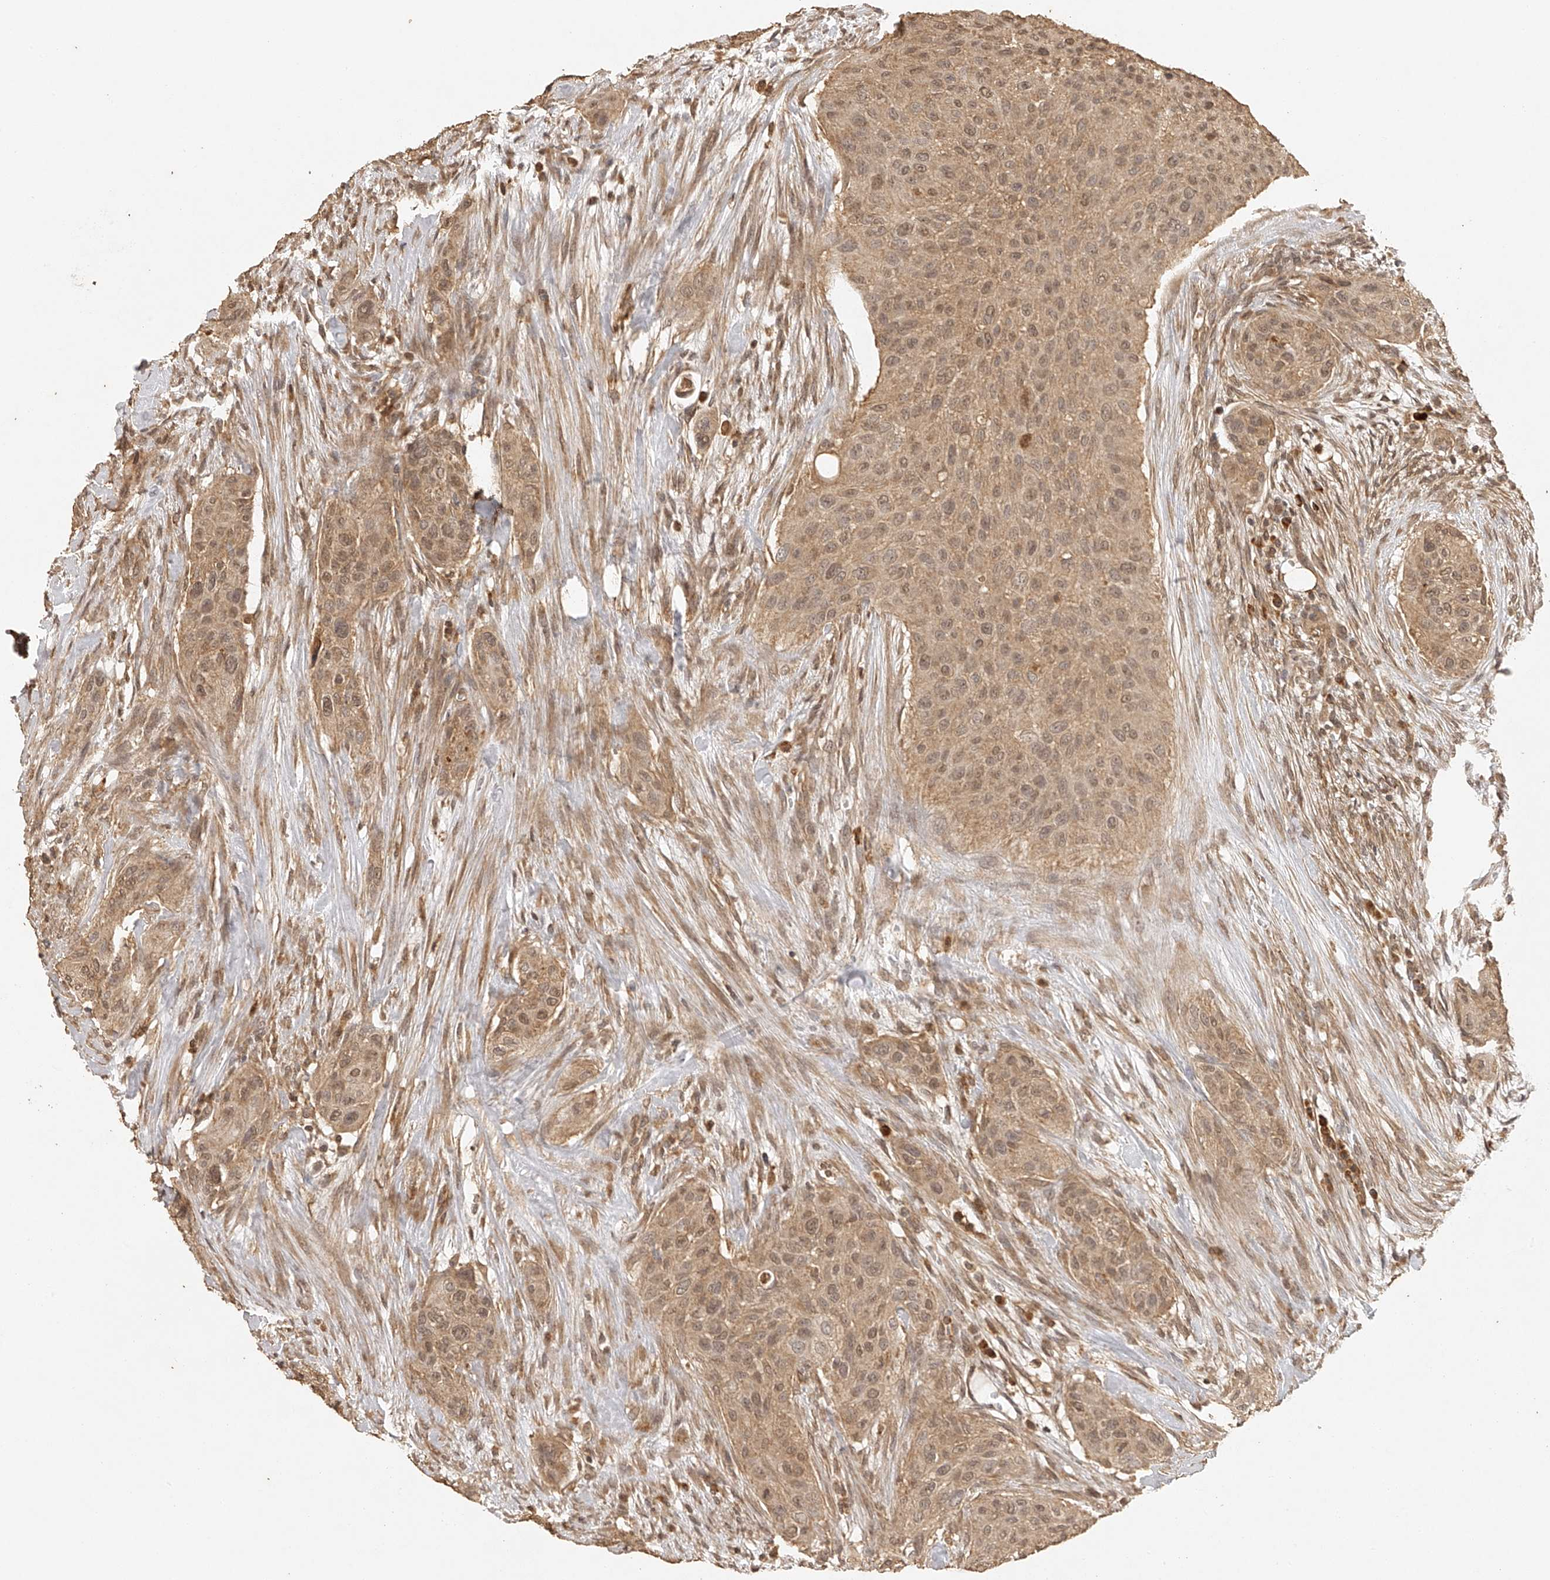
{"staining": {"intensity": "weak", "quantity": ">75%", "location": "cytoplasmic/membranous,nuclear"}, "tissue": "urothelial cancer", "cell_type": "Tumor cells", "image_type": "cancer", "snomed": [{"axis": "morphology", "description": "Urothelial carcinoma, High grade"}, {"axis": "topography", "description": "Urinary bladder"}], "caption": "A histopathology image of human urothelial carcinoma (high-grade) stained for a protein exhibits weak cytoplasmic/membranous and nuclear brown staining in tumor cells. Using DAB (brown) and hematoxylin (blue) stains, captured at high magnification using brightfield microscopy.", "gene": "BCL2L11", "patient": {"sex": "male", "age": 35}}